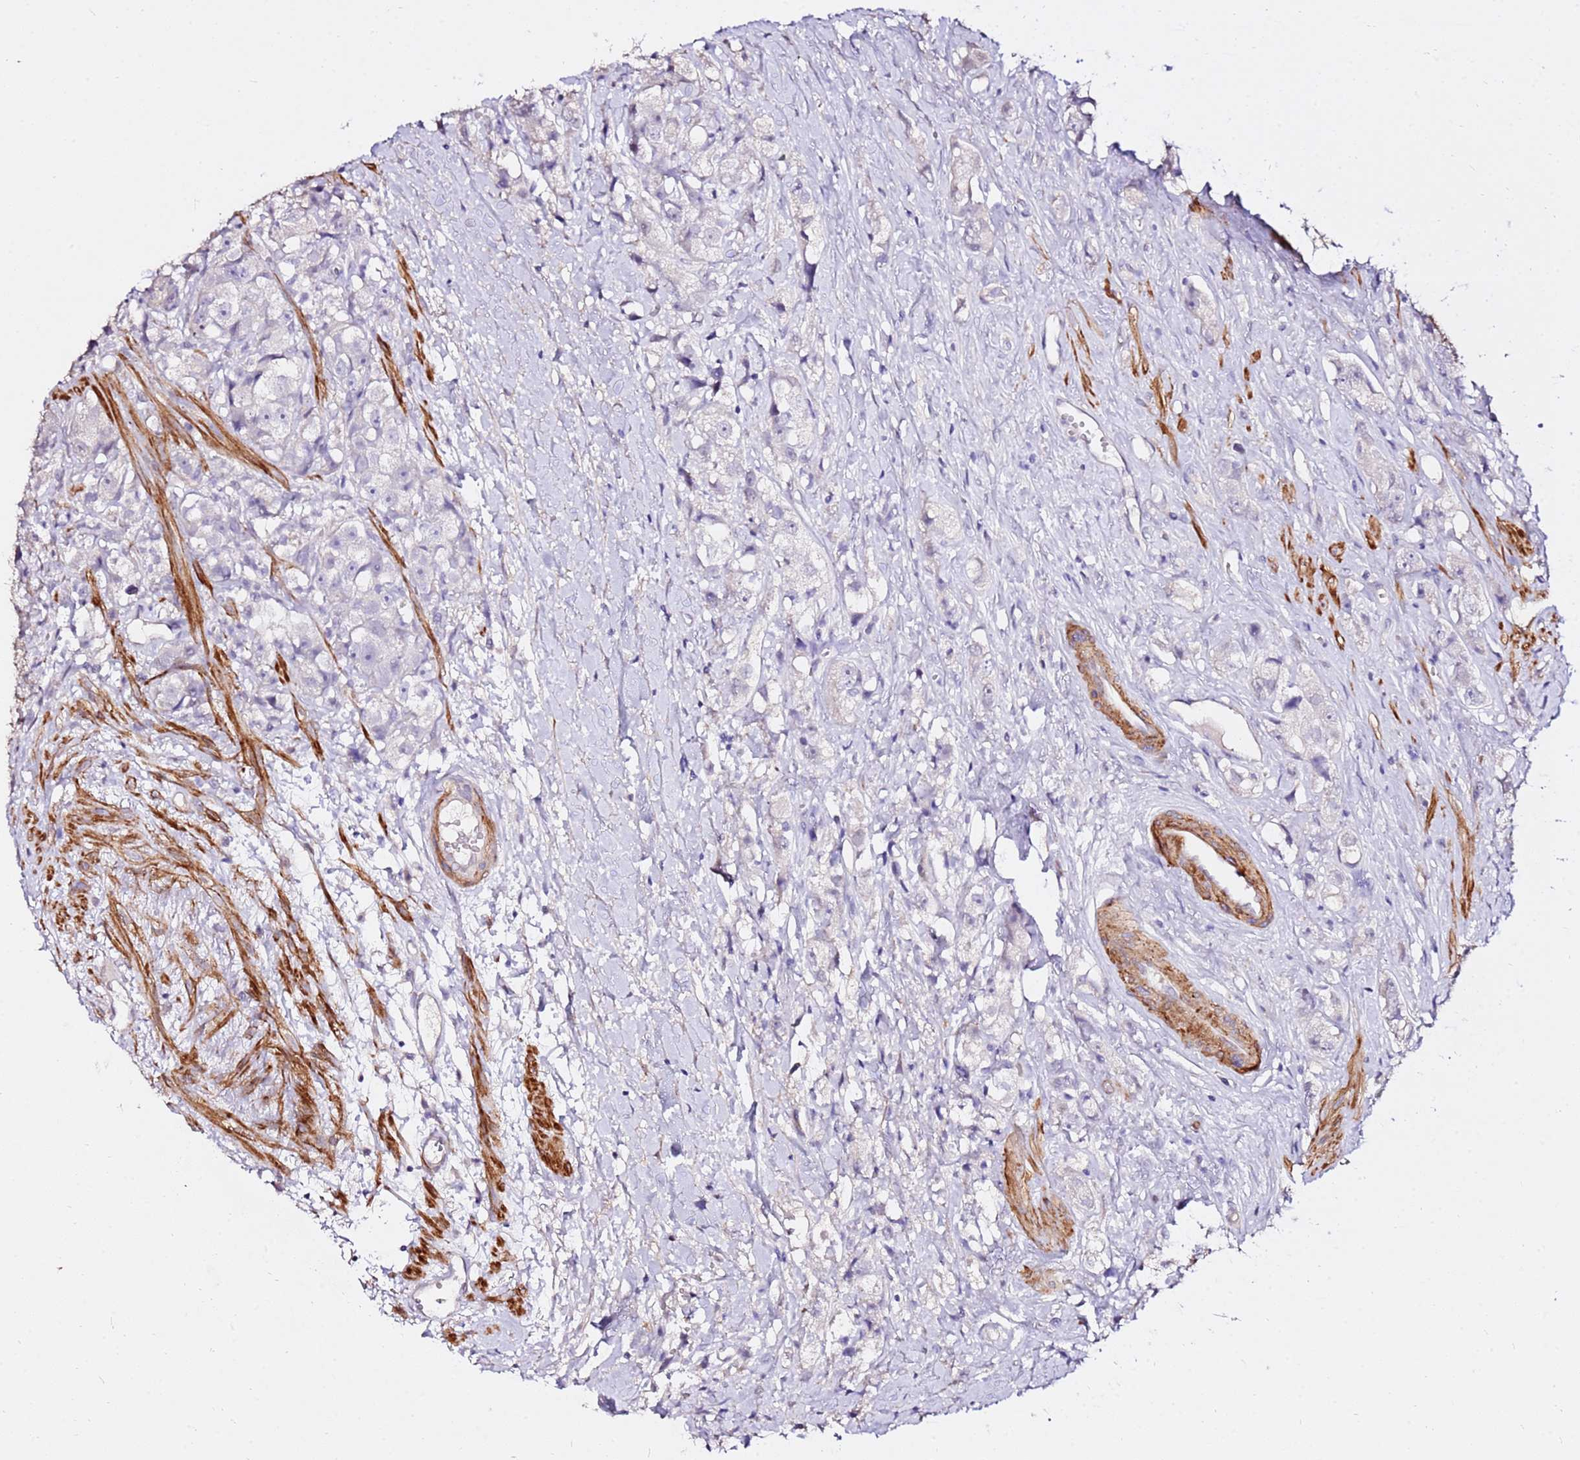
{"staining": {"intensity": "negative", "quantity": "none", "location": "none"}, "tissue": "prostate cancer", "cell_type": "Tumor cells", "image_type": "cancer", "snomed": [{"axis": "morphology", "description": "Adenocarcinoma, High grade"}, {"axis": "topography", "description": "Prostate"}], "caption": "Immunohistochemistry of prostate high-grade adenocarcinoma exhibits no staining in tumor cells. The staining was performed using DAB to visualize the protein expression in brown, while the nuclei were stained in blue with hematoxylin (Magnification: 20x).", "gene": "ART5", "patient": {"sex": "male", "age": 74}}